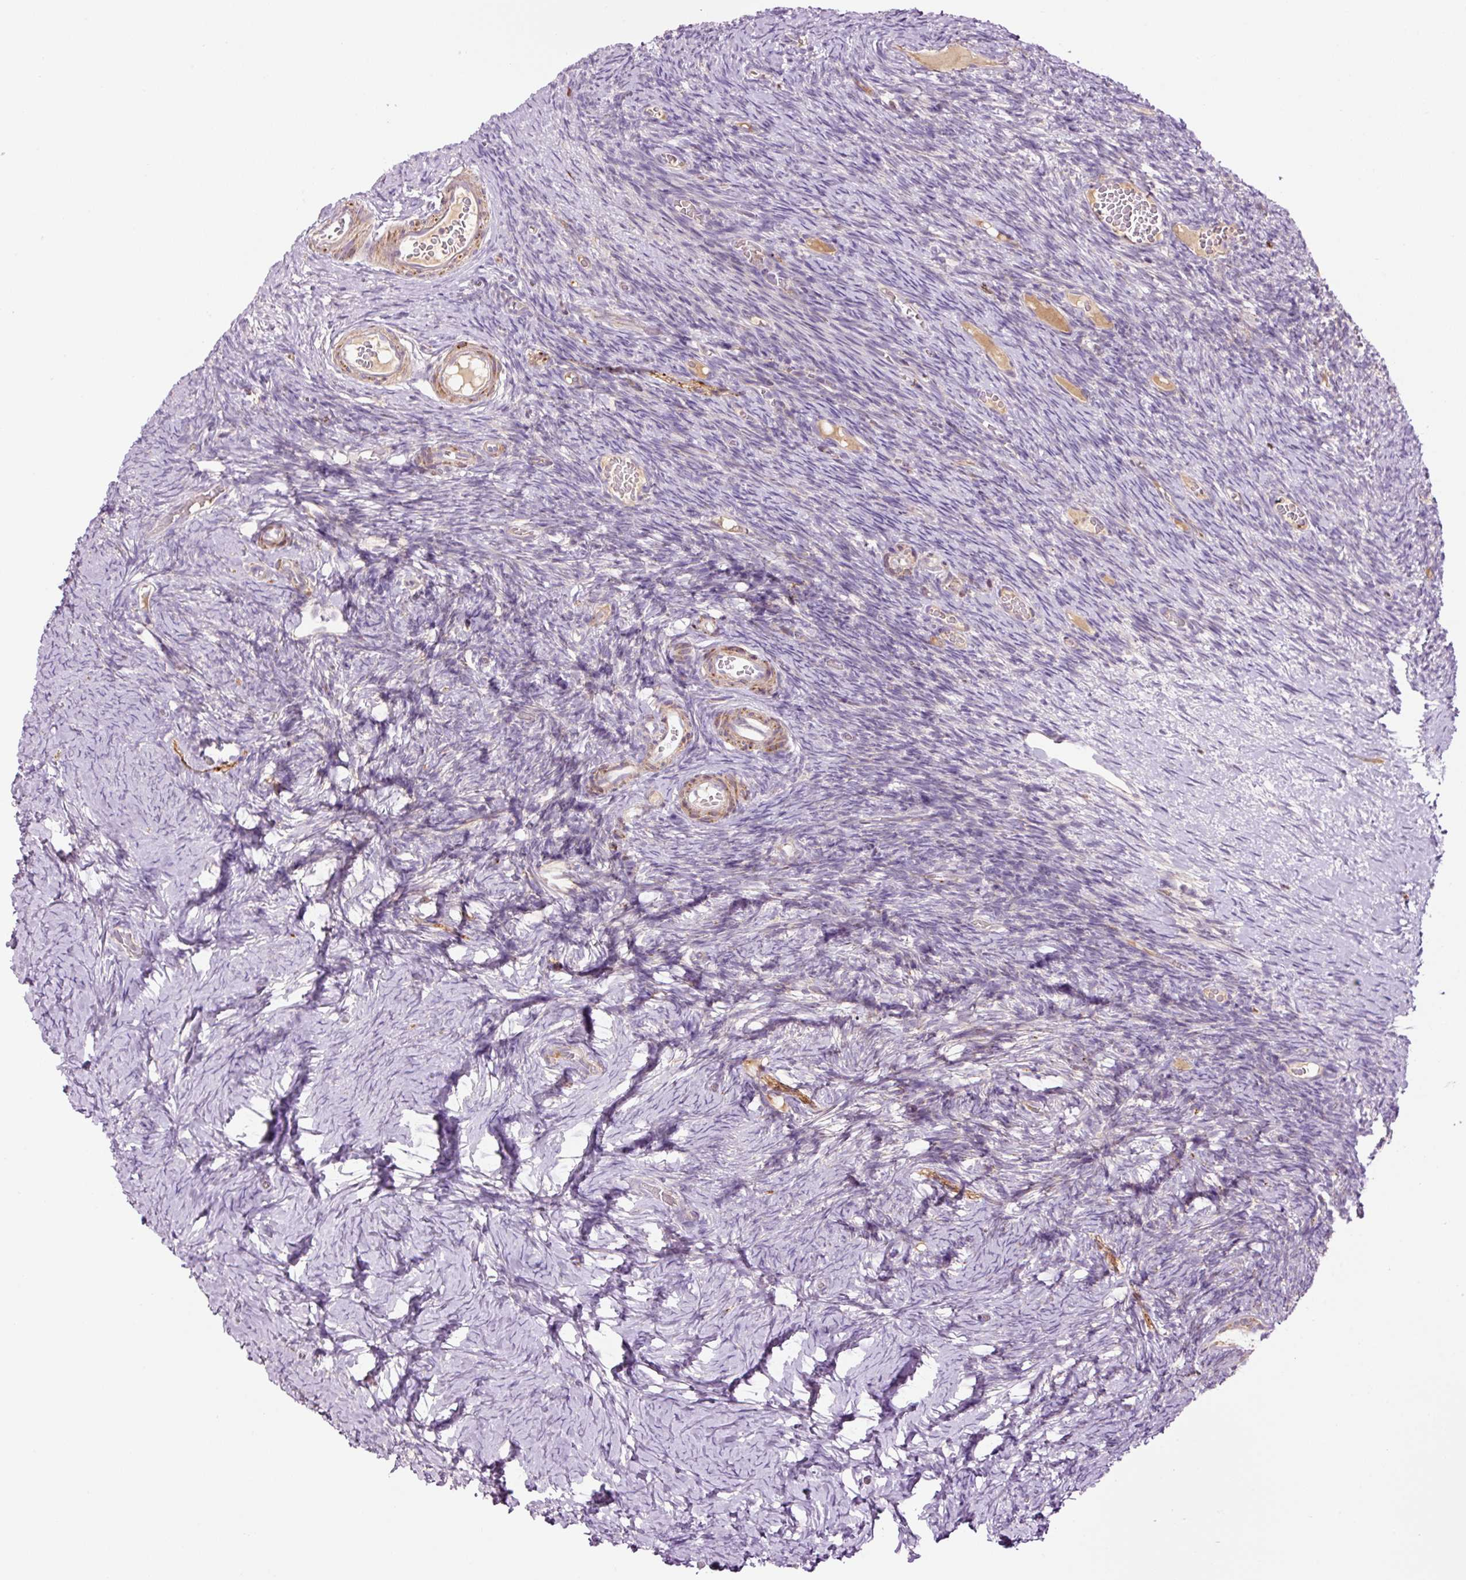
{"staining": {"intensity": "weak", "quantity": ">75%", "location": "cytoplasmic/membranous"}, "tissue": "ovary", "cell_type": "Follicle cells", "image_type": "normal", "snomed": [{"axis": "morphology", "description": "Normal tissue, NOS"}, {"axis": "topography", "description": "Ovary"}], "caption": "Immunohistochemical staining of benign ovary demonstrates weak cytoplasmic/membranous protein staining in about >75% of follicle cells. (brown staining indicates protein expression, while blue staining denotes nuclei).", "gene": "TMEM8B", "patient": {"sex": "female", "age": 39}}